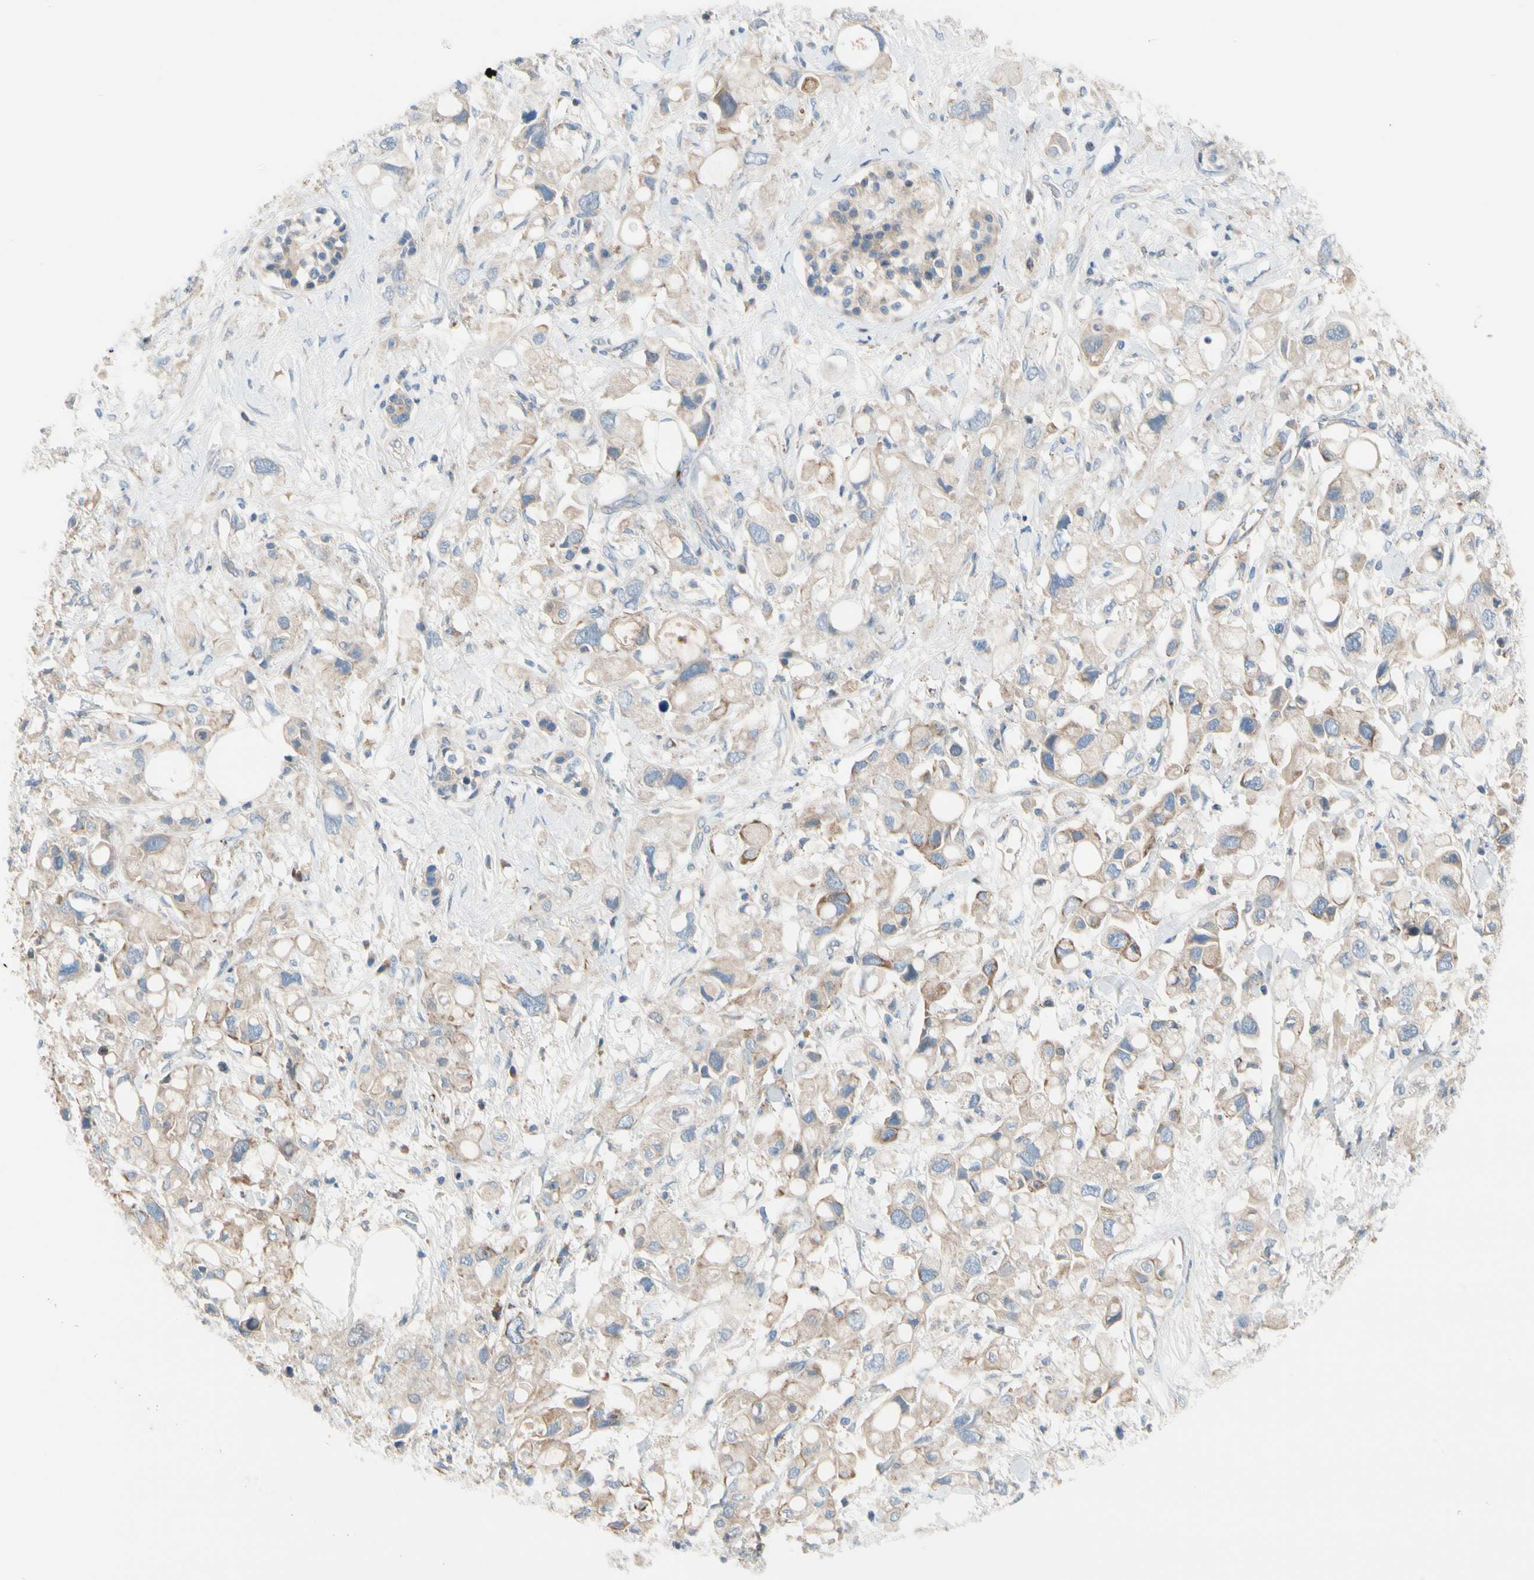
{"staining": {"intensity": "weak", "quantity": ">75%", "location": "cytoplasmic/membranous"}, "tissue": "pancreatic cancer", "cell_type": "Tumor cells", "image_type": "cancer", "snomed": [{"axis": "morphology", "description": "Adenocarcinoma, NOS"}, {"axis": "topography", "description": "Pancreas"}], "caption": "A low amount of weak cytoplasmic/membranous staining is identified in approximately >75% of tumor cells in pancreatic adenocarcinoma tissue.", "gene": "HJURP", "patient": {"sex": "female", "age": 56}}